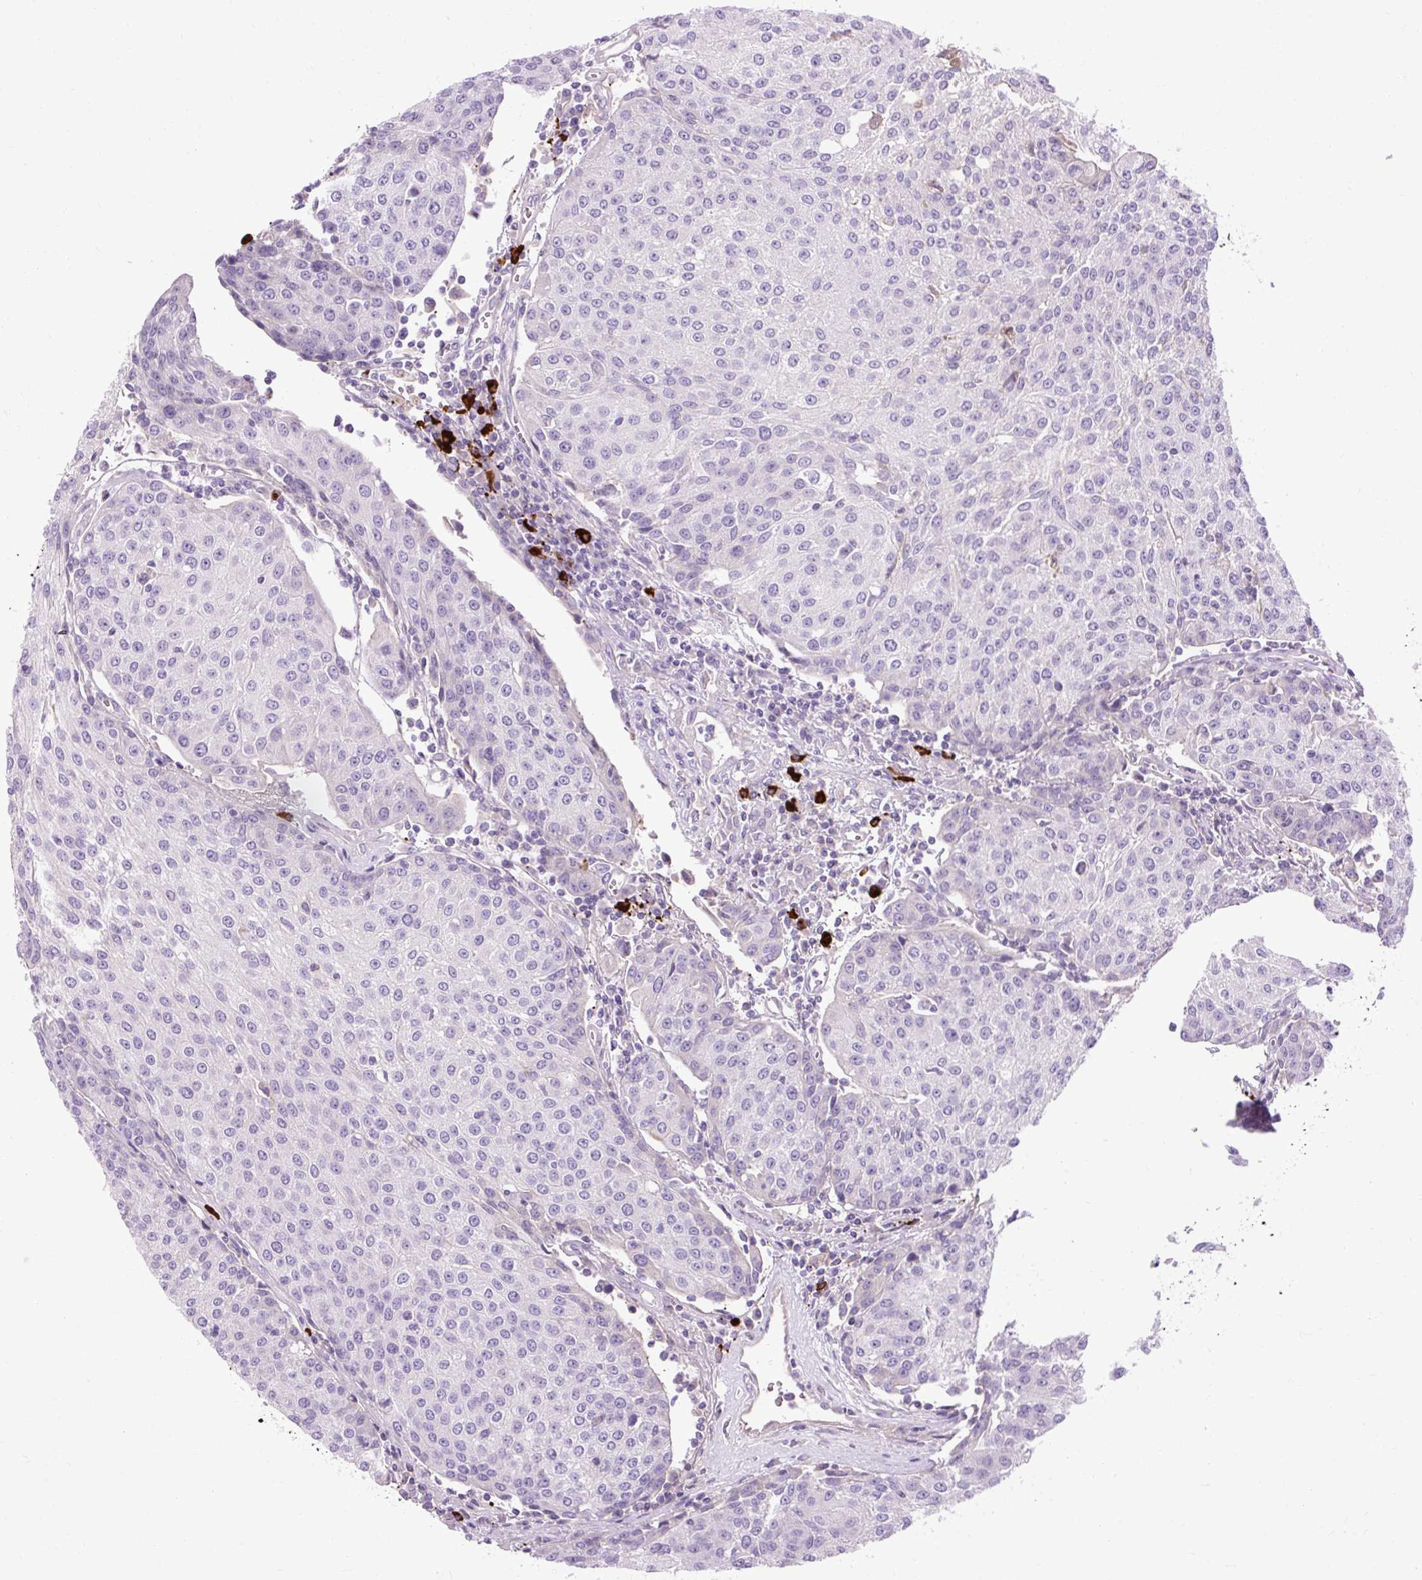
{"staining": {"intensity": "negative", "quantity": "none", "location": "none"}, "tissue": "urothelial cancer", "cell_type": "Tumor cells", "image_type": "cancer", "snomed": [{"axis": "morphology", "description": "Urothelial carcinoma, High grade"}, {"axis": "topography", "description": "Urinary bladder"}], "caption": "High magnification brightfield microscopy of high-grade urothelial carcinoma stained with DAB (3,3'-diaminobenzidine) (brown) and counterstained with hematoxylin (blue): tumor cells show no significant staining.", "gene": "ARRDC2", "patient": {"sex": "female", "age": 85}}